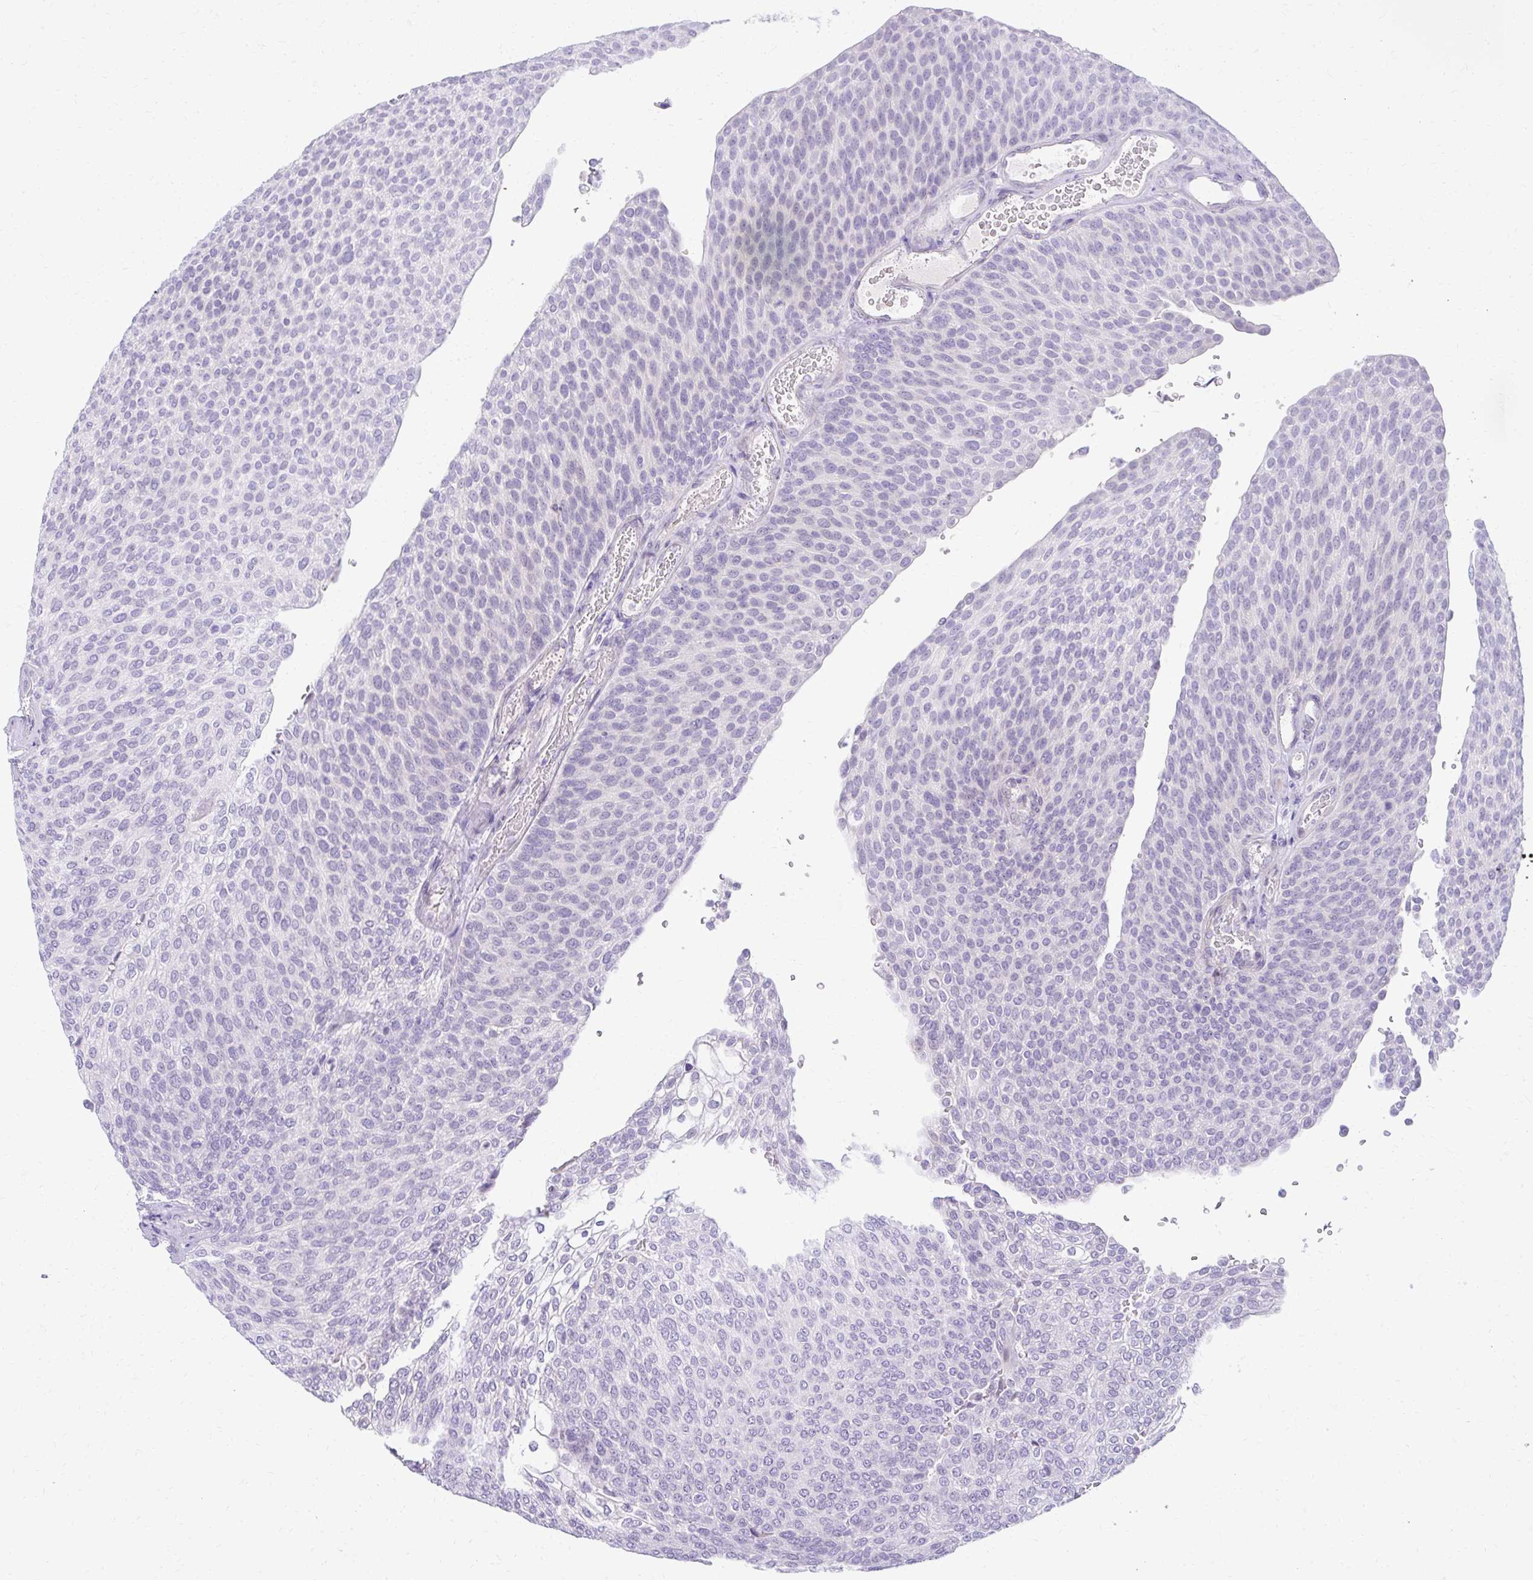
{"staining": {"intensity": "negative", "quantity": "none", "location": "none"}, "tissue": "urothelial cancer", "cell_type": "Tumor cells", "image_type": "cancer", "snomed": [{"axis": "morphology", "description": "Urothelial carcinoma, High grade"}, {"axis": "topography", "description": "Urinary bladder"}], "caption": "IHC image of urothelial cancer stained for a protein (brown), which exhibits no expression in tumor cells.", "gene": "PRAP1", "patient": {"sex": "female", "age": 79}}